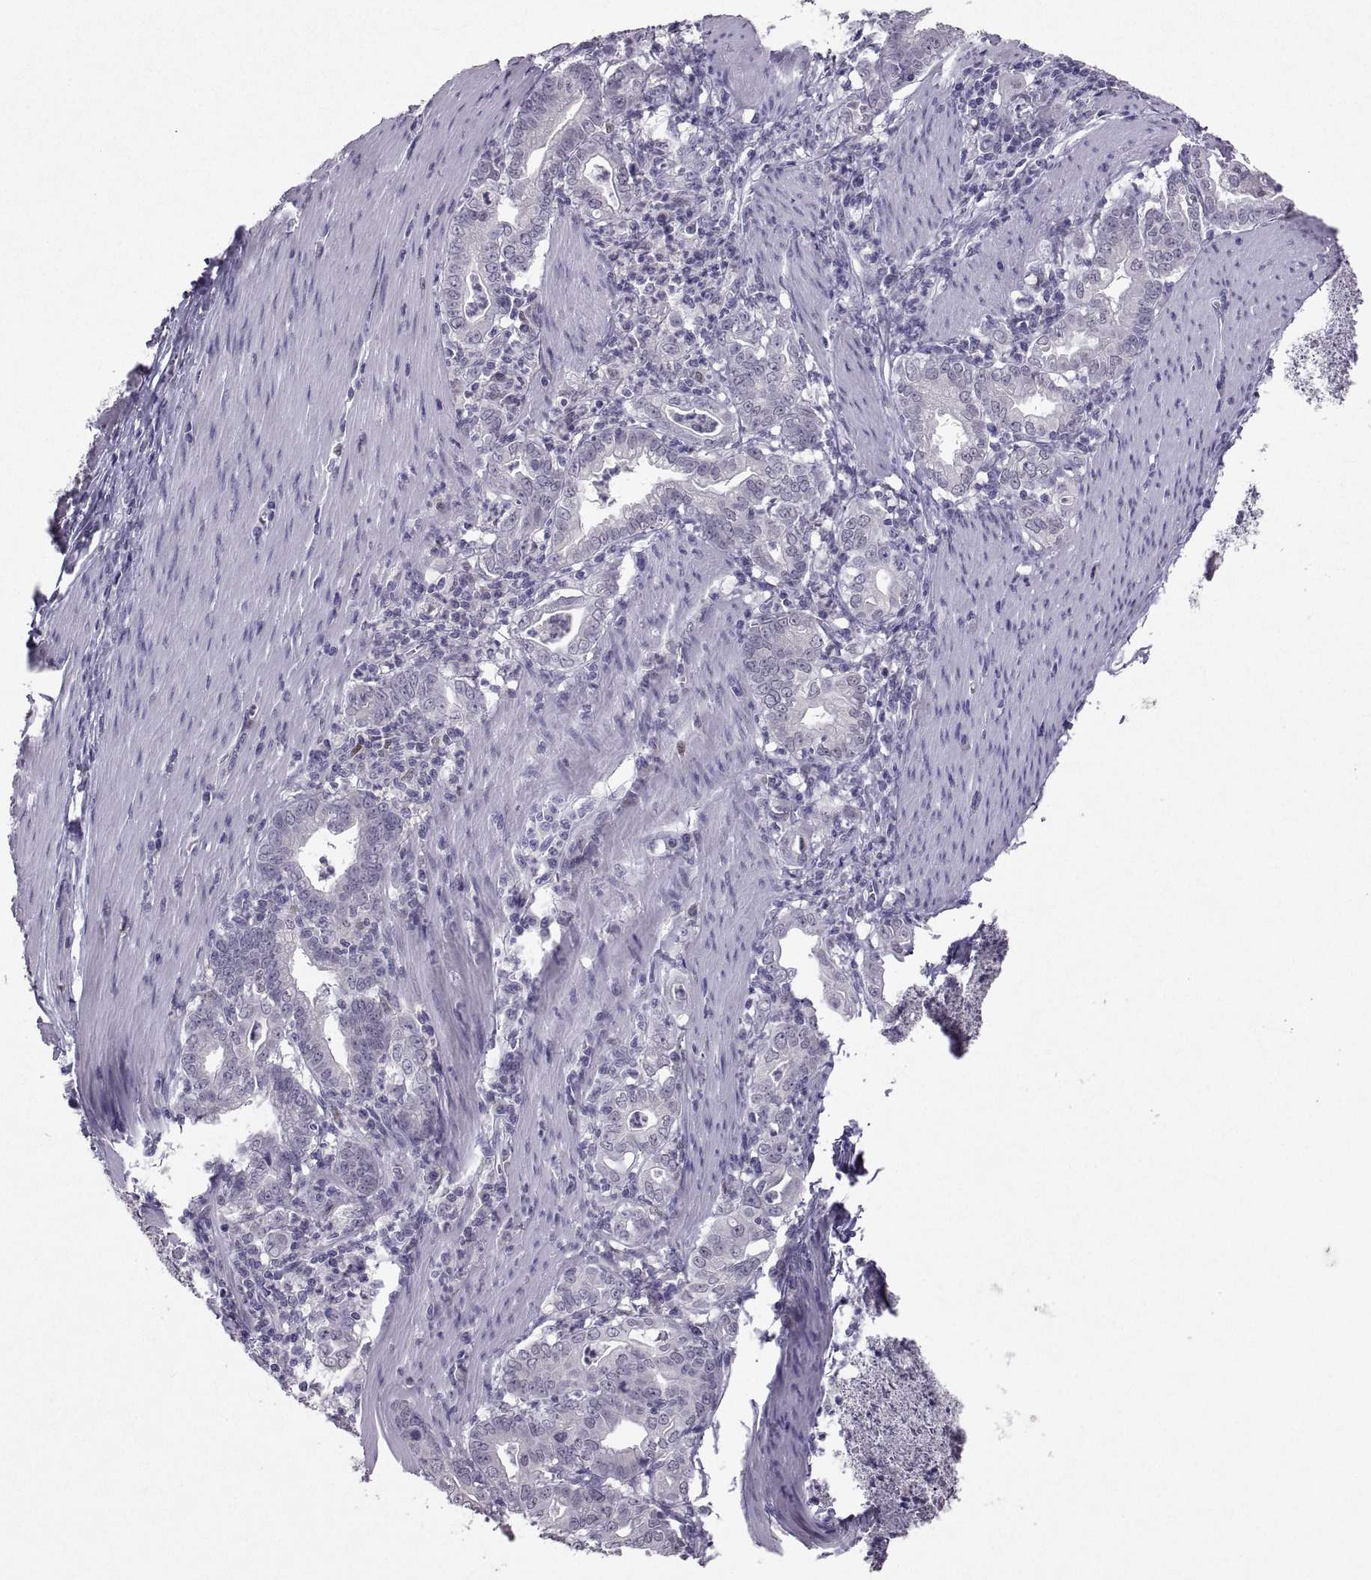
{"staining": {"intensity": "negative", "quantity": "none", "location": "none"}, "tissue": "stomach cancer", "cell_type": "Tumor cells", "image_type": "cancer", "snomed": [{"axis": "morphology", "description": "Adenocarcinoma, NOS"}, {"axis": "topography", "description": "Stomach, upper"}], "caption": "IHC image of neoplastic tissue: human stomach cancer stained with DAB displays no significant protein staining in tumor cells. (DAB (3,3'-diaminobenzidine) IHC with hematoxylin counter stain).", "gene": "SOX21", "patient": {"sex": "female", "age": 79}}